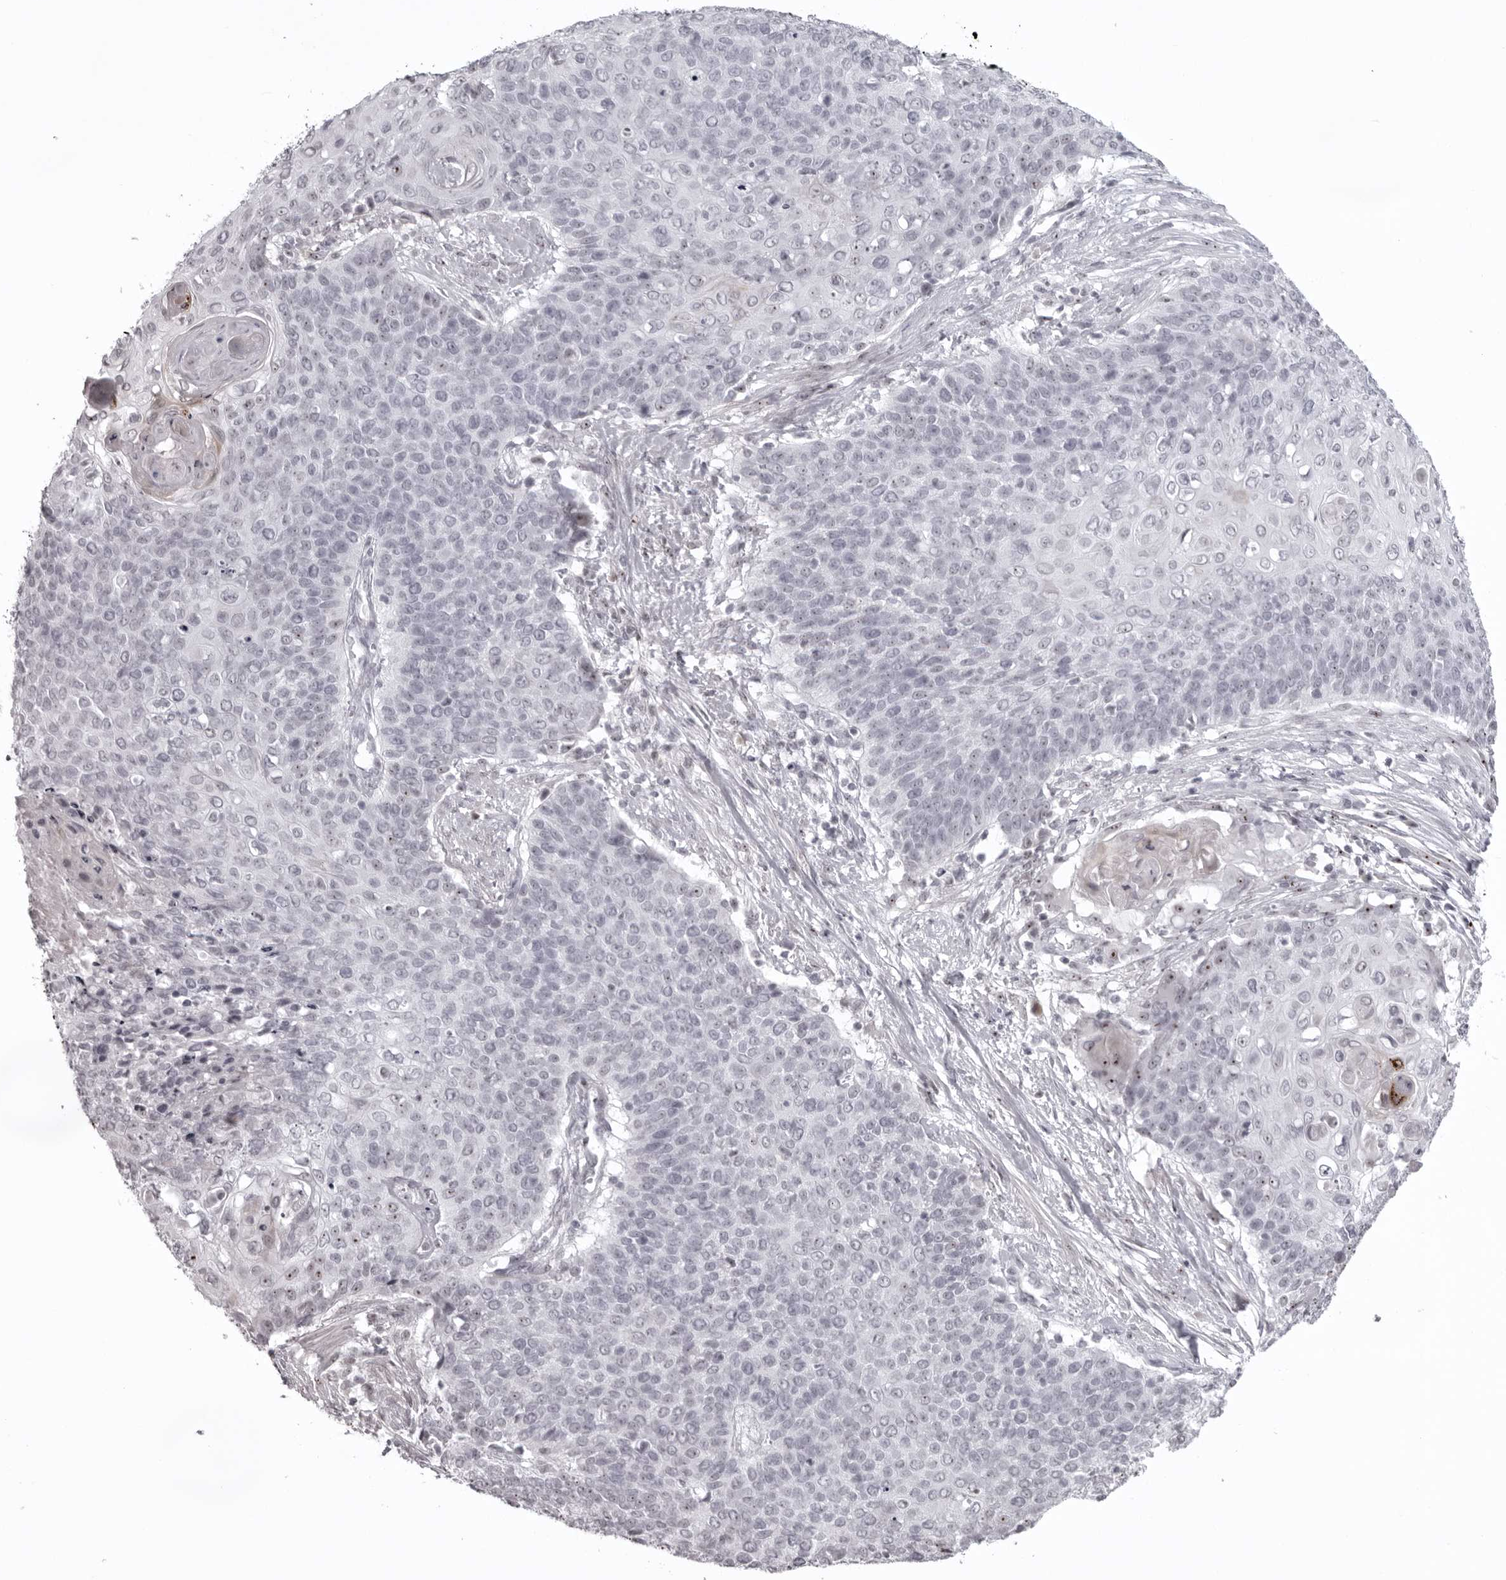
{"staining": {"intensity": "negative", "quantity": "none", "location": "none"}, "tissue": "cervical cancer", "cell_type": "Tumor cells", "image_type": "cancer", "snomed": [{"axis": "morphology", "description": "Squamous cell carcinoma, NOS"}, {"axis": "topography", "description": "Cervix"}], "caption": "The image demonstrates no staining of tumor cells in cervical squamous cell carcinoma.", "gene": "HELZ", "patient": {"sex": "female", "age": 39}}